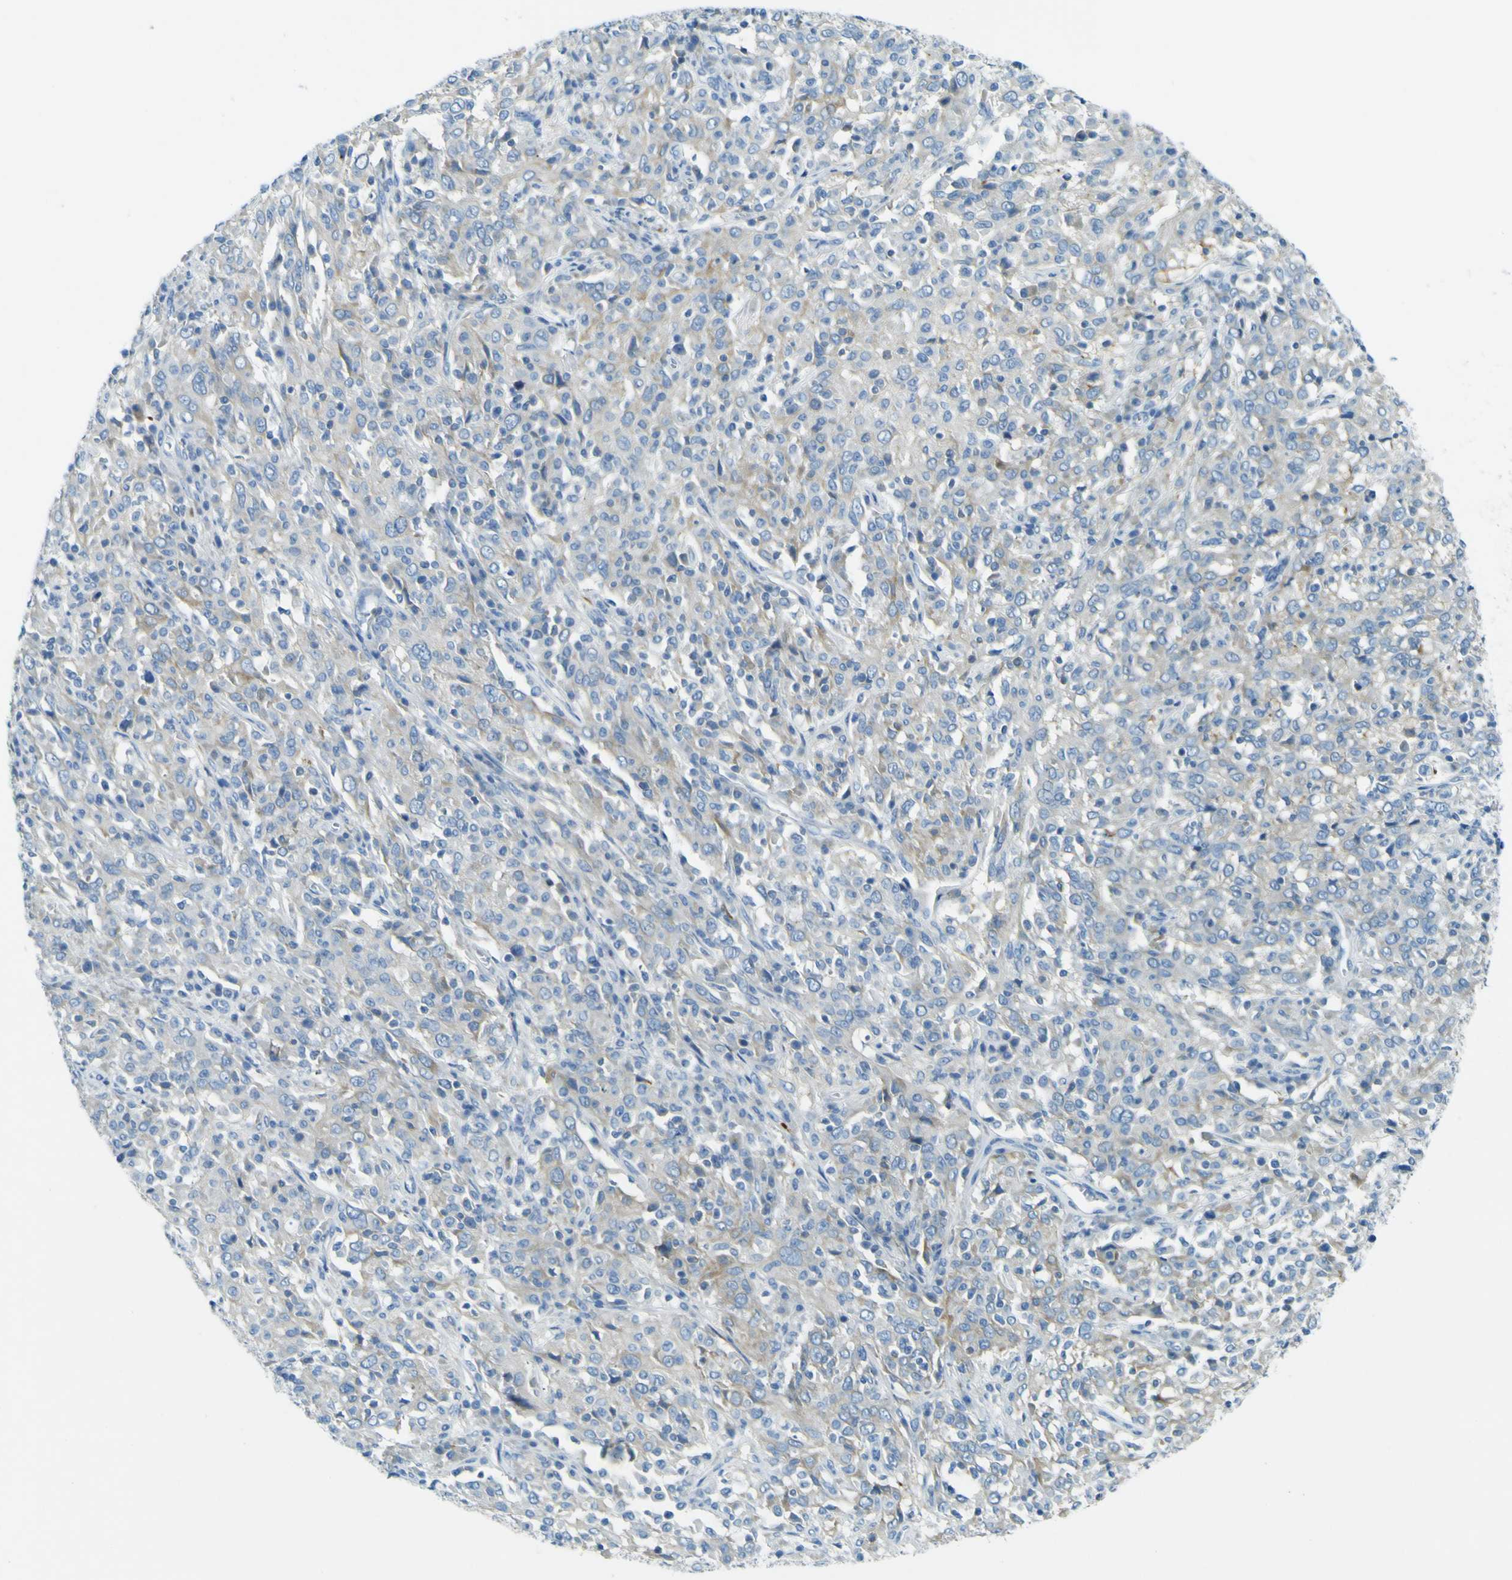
{"staining": {"intensity": "moderate", "quantity": "<25%", "location": "cytoplasmic/membranous"}, "tissue": "cervical cancer", "cell_type": "Tumor cells", "image_type": "cancer", "snomed": [{"axis": "morphology", "description": "Squamous cell carcinoma, NOS"}, {"axis": "topography", "description": "Cervix"}], "caption": "There is low levels of moderate cytoplasmic/membranous staining in tumor cells of cervical cancer (squamous cell carcinoma), as demonstrated by immunohistochemical staining (brown color).", "gene": "SORCS1", "patient": {"sex": "female", "age": 46}}